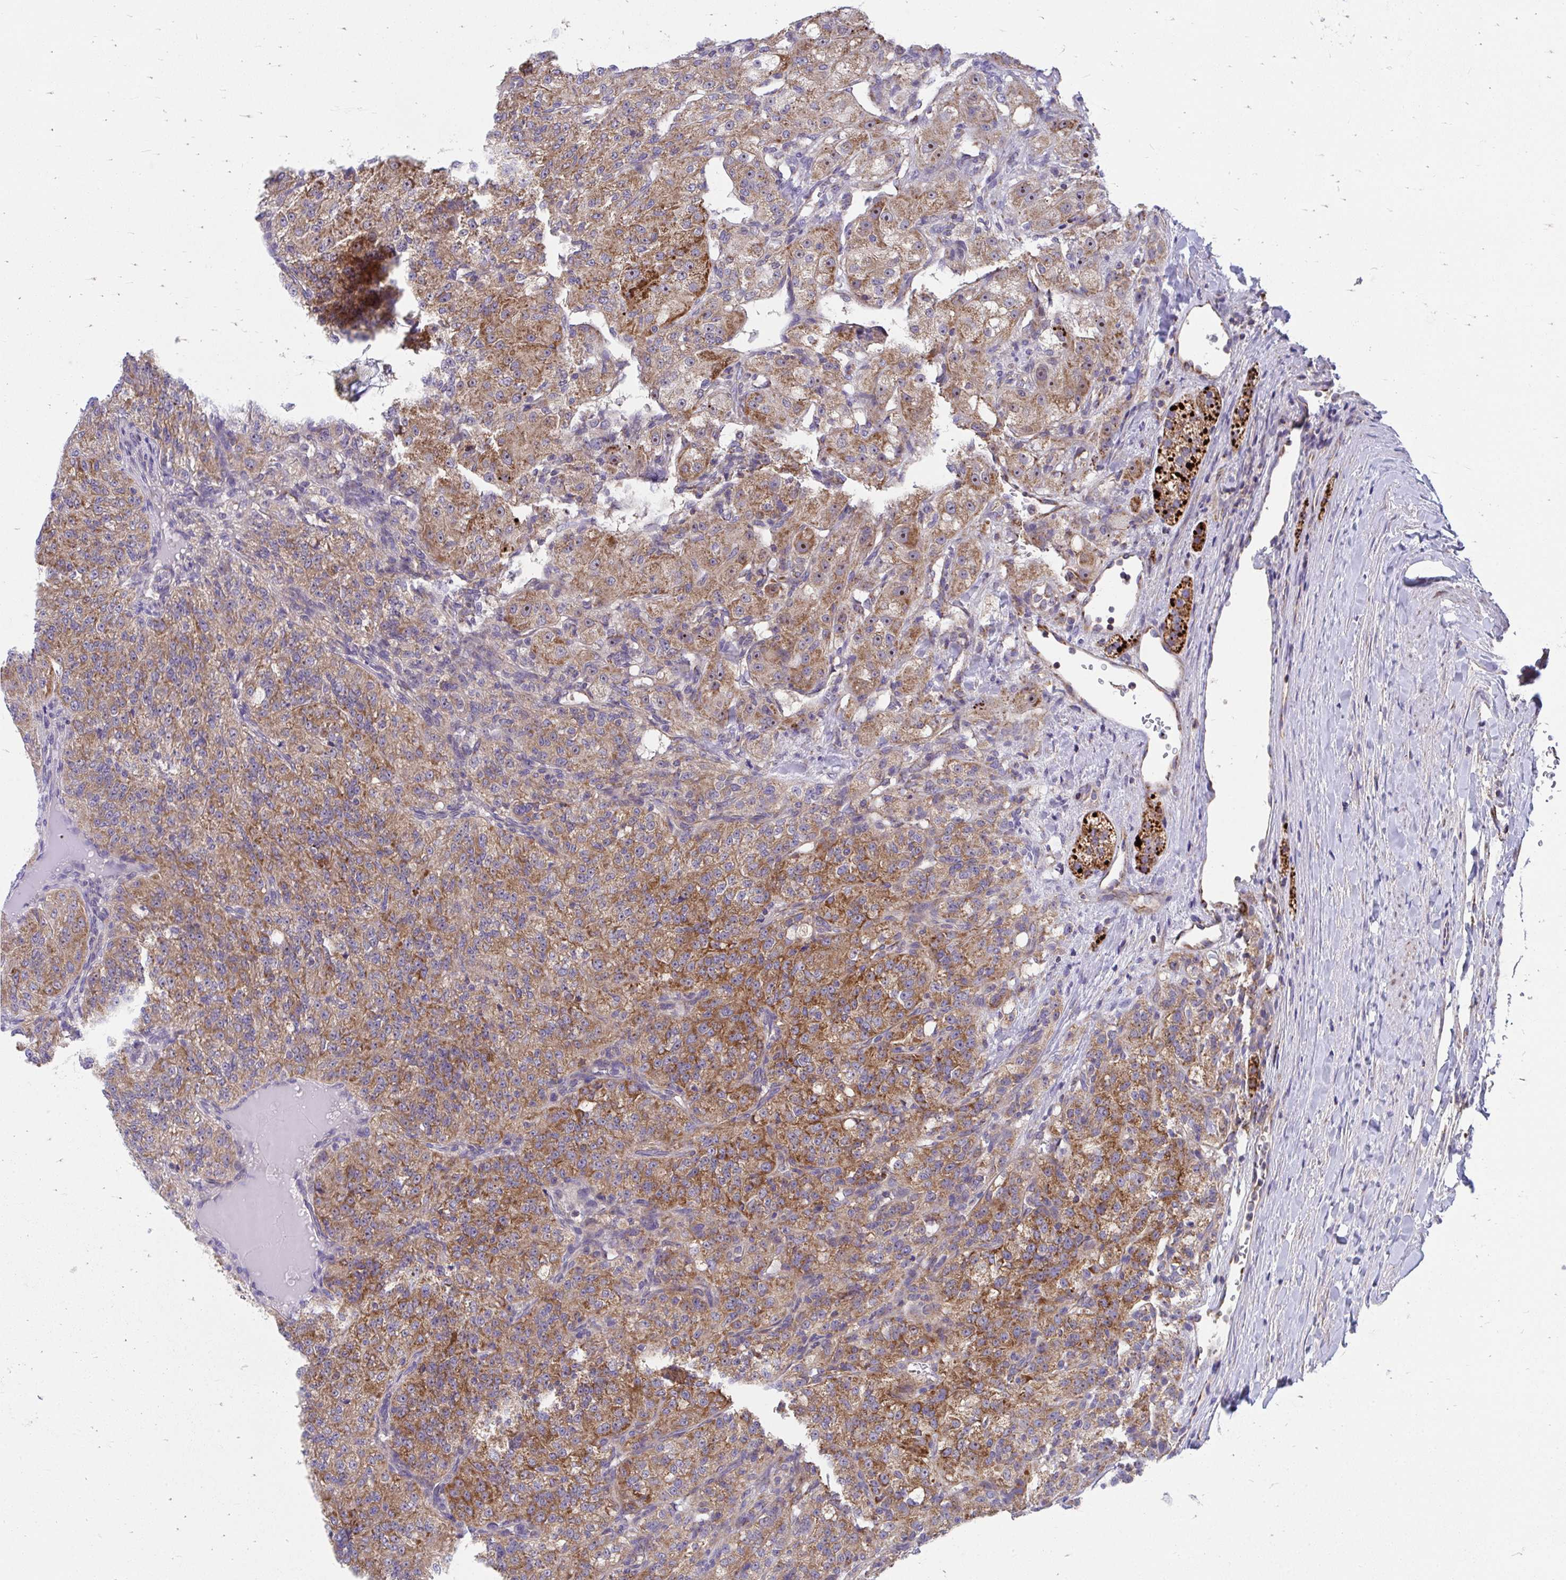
{"staining": {"intensity": "moderate", "quantity": ">75%", "location": "cytoplasmic/membranous,nuclear"}, "tissue": "renal cancer", "cell_type": "Tumor cells", "image_type": "cancer", "snomed": [{"axis": "morphology", "description": "Adenocarcinoma, NOS"}, {"axis": "topography", "description": "Kidney"}], "caption": "Brown immunohistochemical staining in human renal cancer demonstrates moderate cytoplasmic/membranous and nuclear positivity in about >75% of tumor cells. Using DAB (3,3'-diaminobenzidine) (brown) and hematoxylin (blue) stains, captured at high magnification using brightfield microscopy.", "gene": "FHIP1B", "patient": {"sex": "female", "age": 63}}